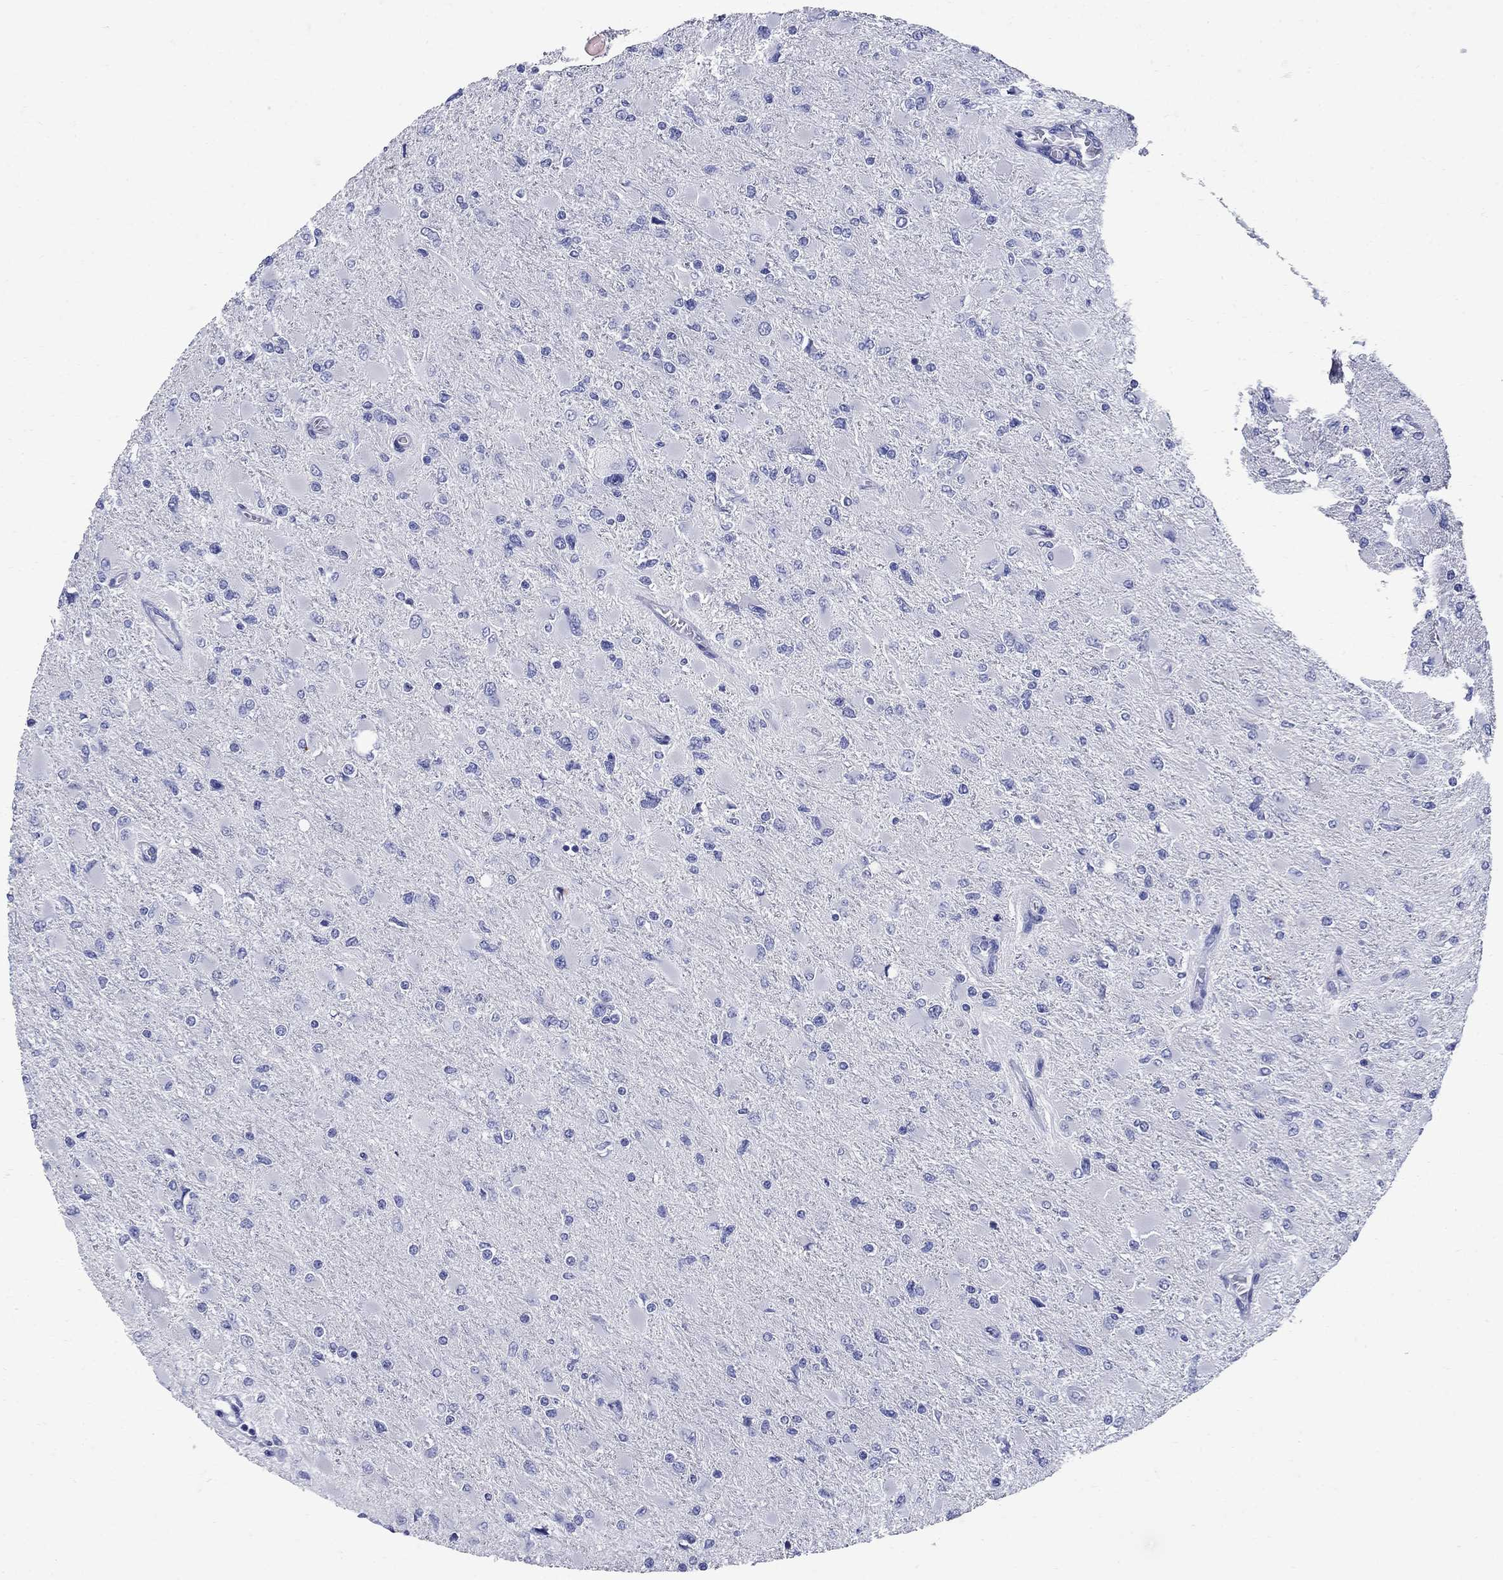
{"staining": {"intensity": "negative", "quantity": "none", "location": "none"}, "tissue": "glioma", "cell_type": "Tumor cells", "image_type": "cancer", "snomed": [{"axis": "morphology", "description": "Glioma, malignant, High grade"}, {"axis": "topography", "description": "Cerebral cortex"}], "caption": "Protein analysis of malignant glioma (high-grade) reveals no significant positivity in tumor cells.", "gene": "CD1A", "patient": {"sex": "female", "age": 36}}